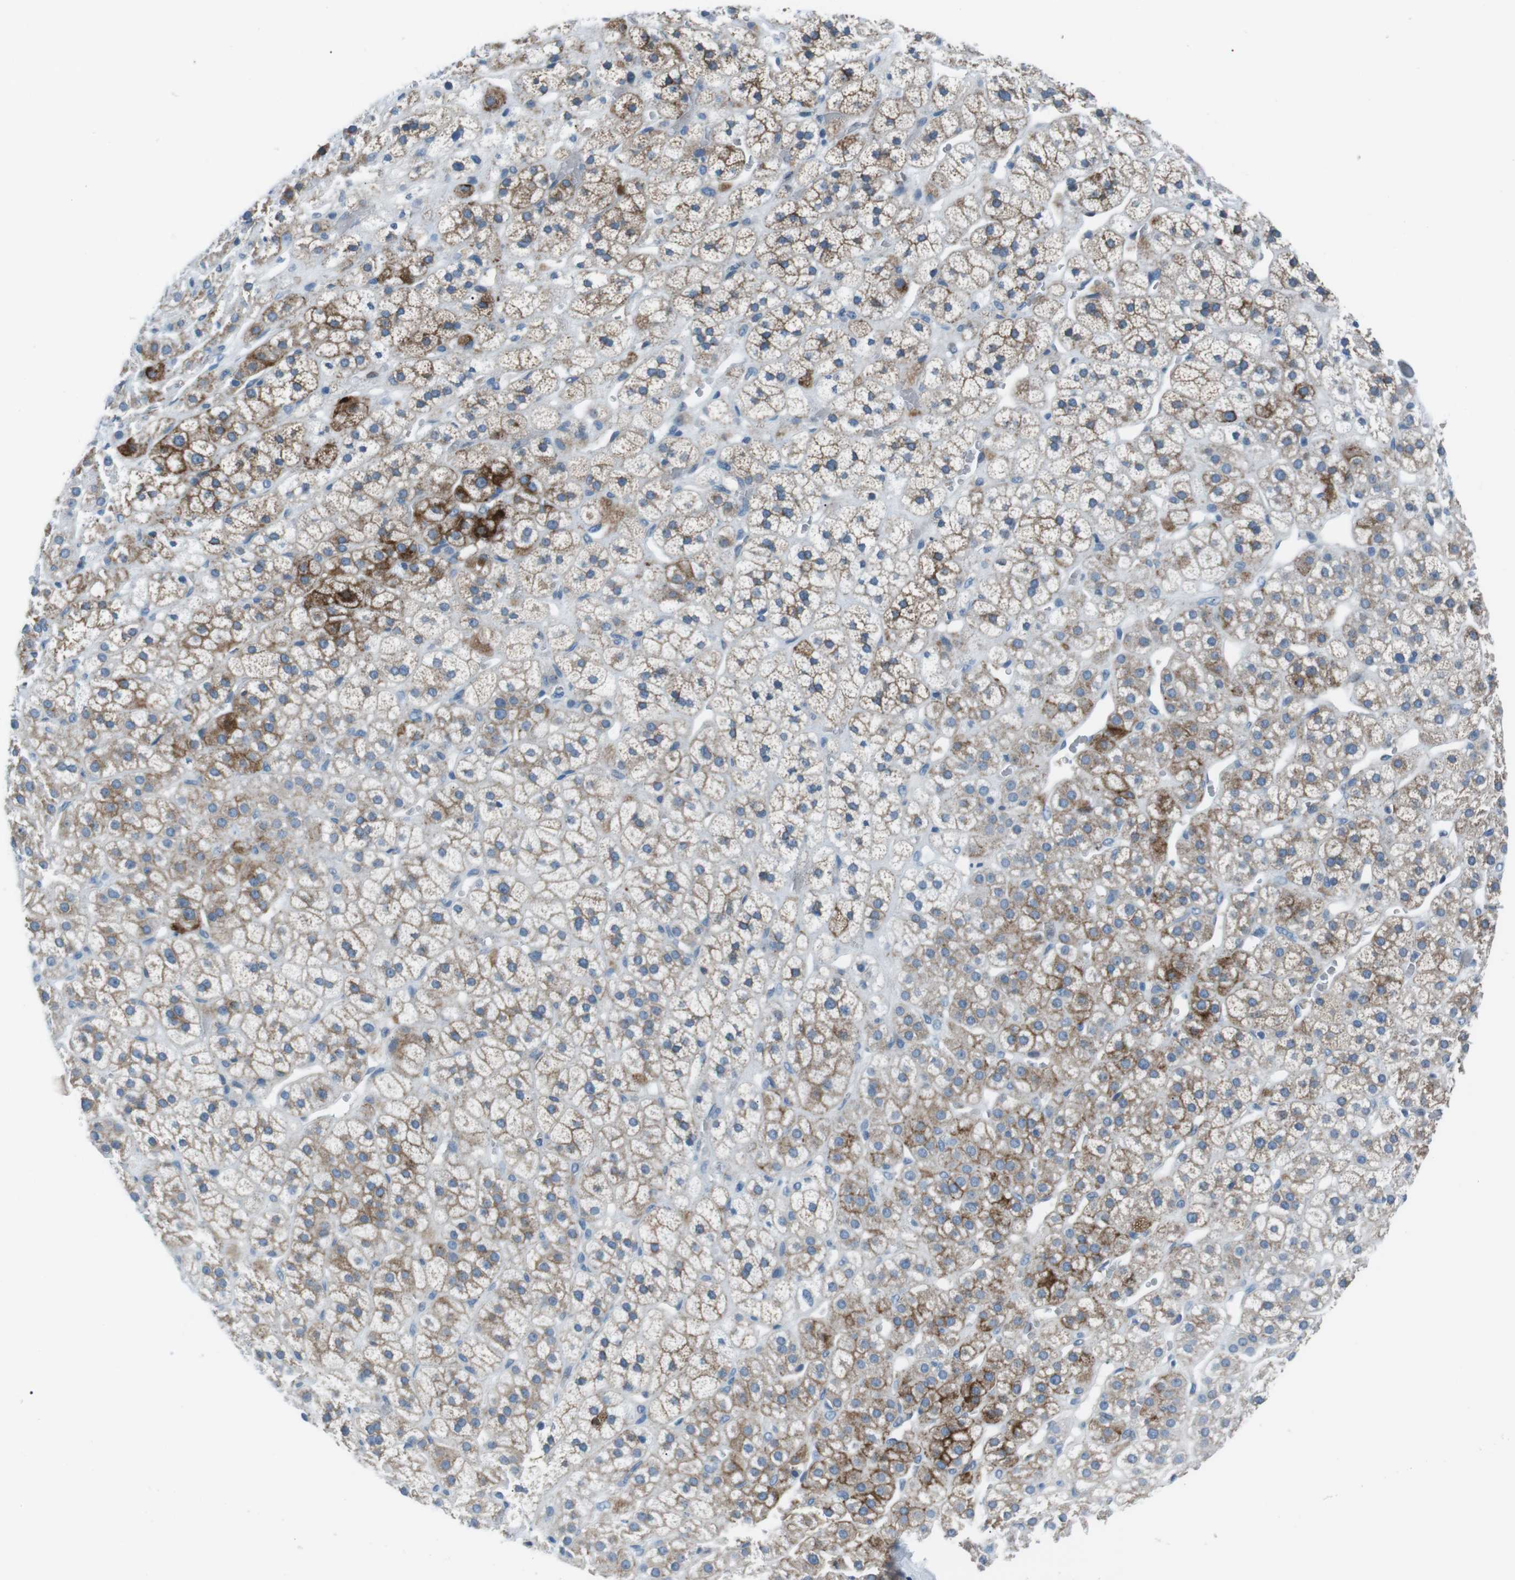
{"staining": {"intensity": "strong", "quantity": "25%-75%", "location": "cytoplasmic/membranous"}, "tissue": "adrenal gland", "cell_type": "Glandular cells", "image_type": "normal", "snomed": [{"axis": "morphology", "description": "Normal tissue, NOS"}, {"axis": "topography", "description": "Adrenal gland"}], "caption": "IHC photomicrograph of normal adrenal gland: adrenal gland stained using immunohistochemistry displays high levels of strong protein expression localized specifically in the cytoplasmic/membranous of glandular cells, appearing as a cytoplasmic/membranous brown color.", "gene": "CSF2RA", "patient": {"sex": "male", "age": 56}}